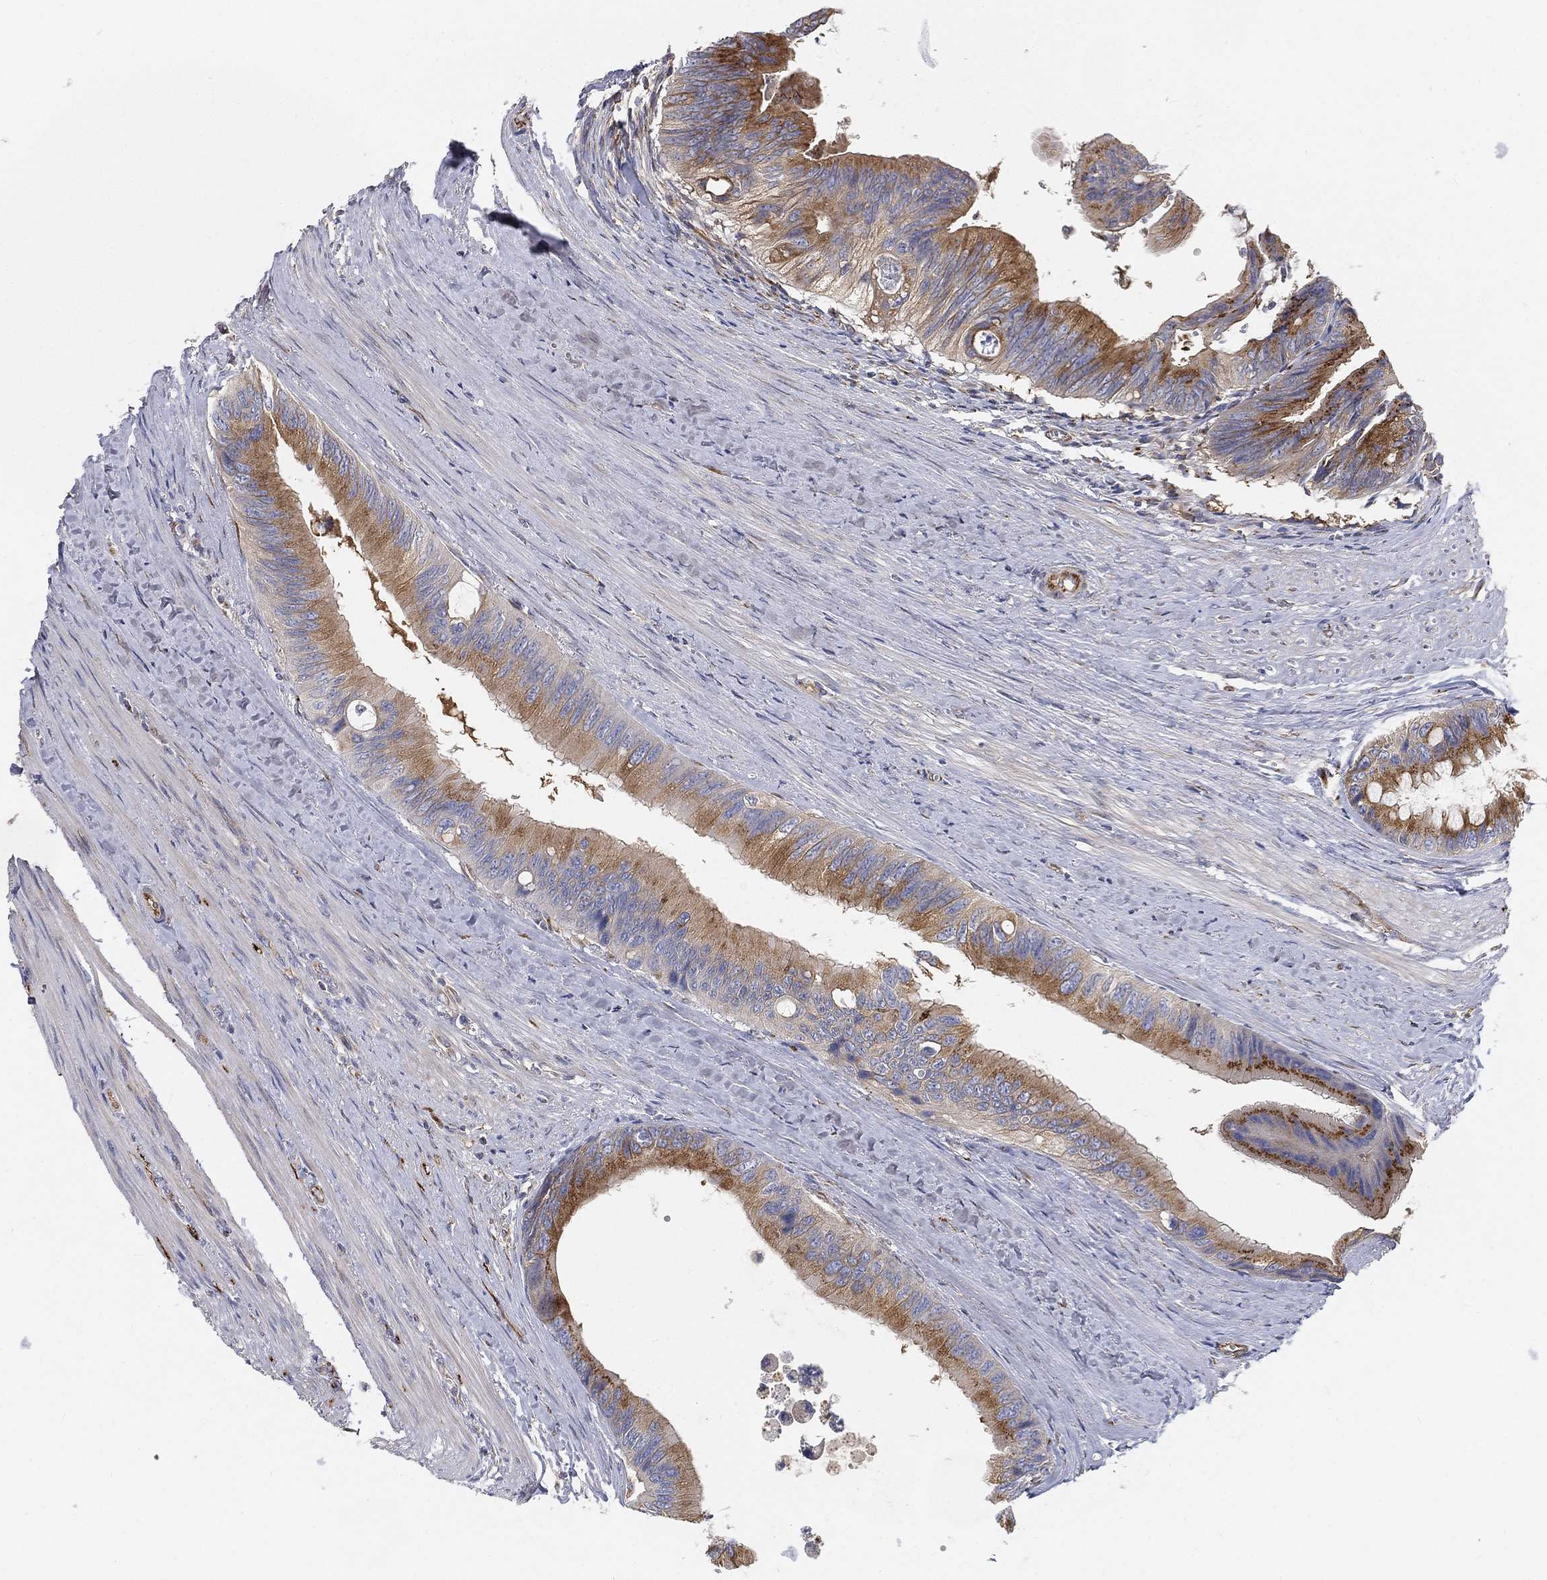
{"staining": {"intensity": "moderate", "quantity": ">75%", "location": "cytoplasmic/membranous"}, "tissue": "colorectal cancer", "cell_type": "Tumor cells", "image_type": "cancer", "snomed": [{"axis": "morphology", "description": "Normal tissue, NOS"}, {"axis": "morphology", "description": "Adenocarcinoma, NOS"}, {"axis": "topography", "description": "Colon"}], "caption": "IHC of colorectal cancer (adenocarcinoma) shows medium levels of moderate cytoplasmic/membranous staining in approximately >75% of tumor cells.", "gene": "TMEM25", "patient": {"sex": "male", "age": 65}}